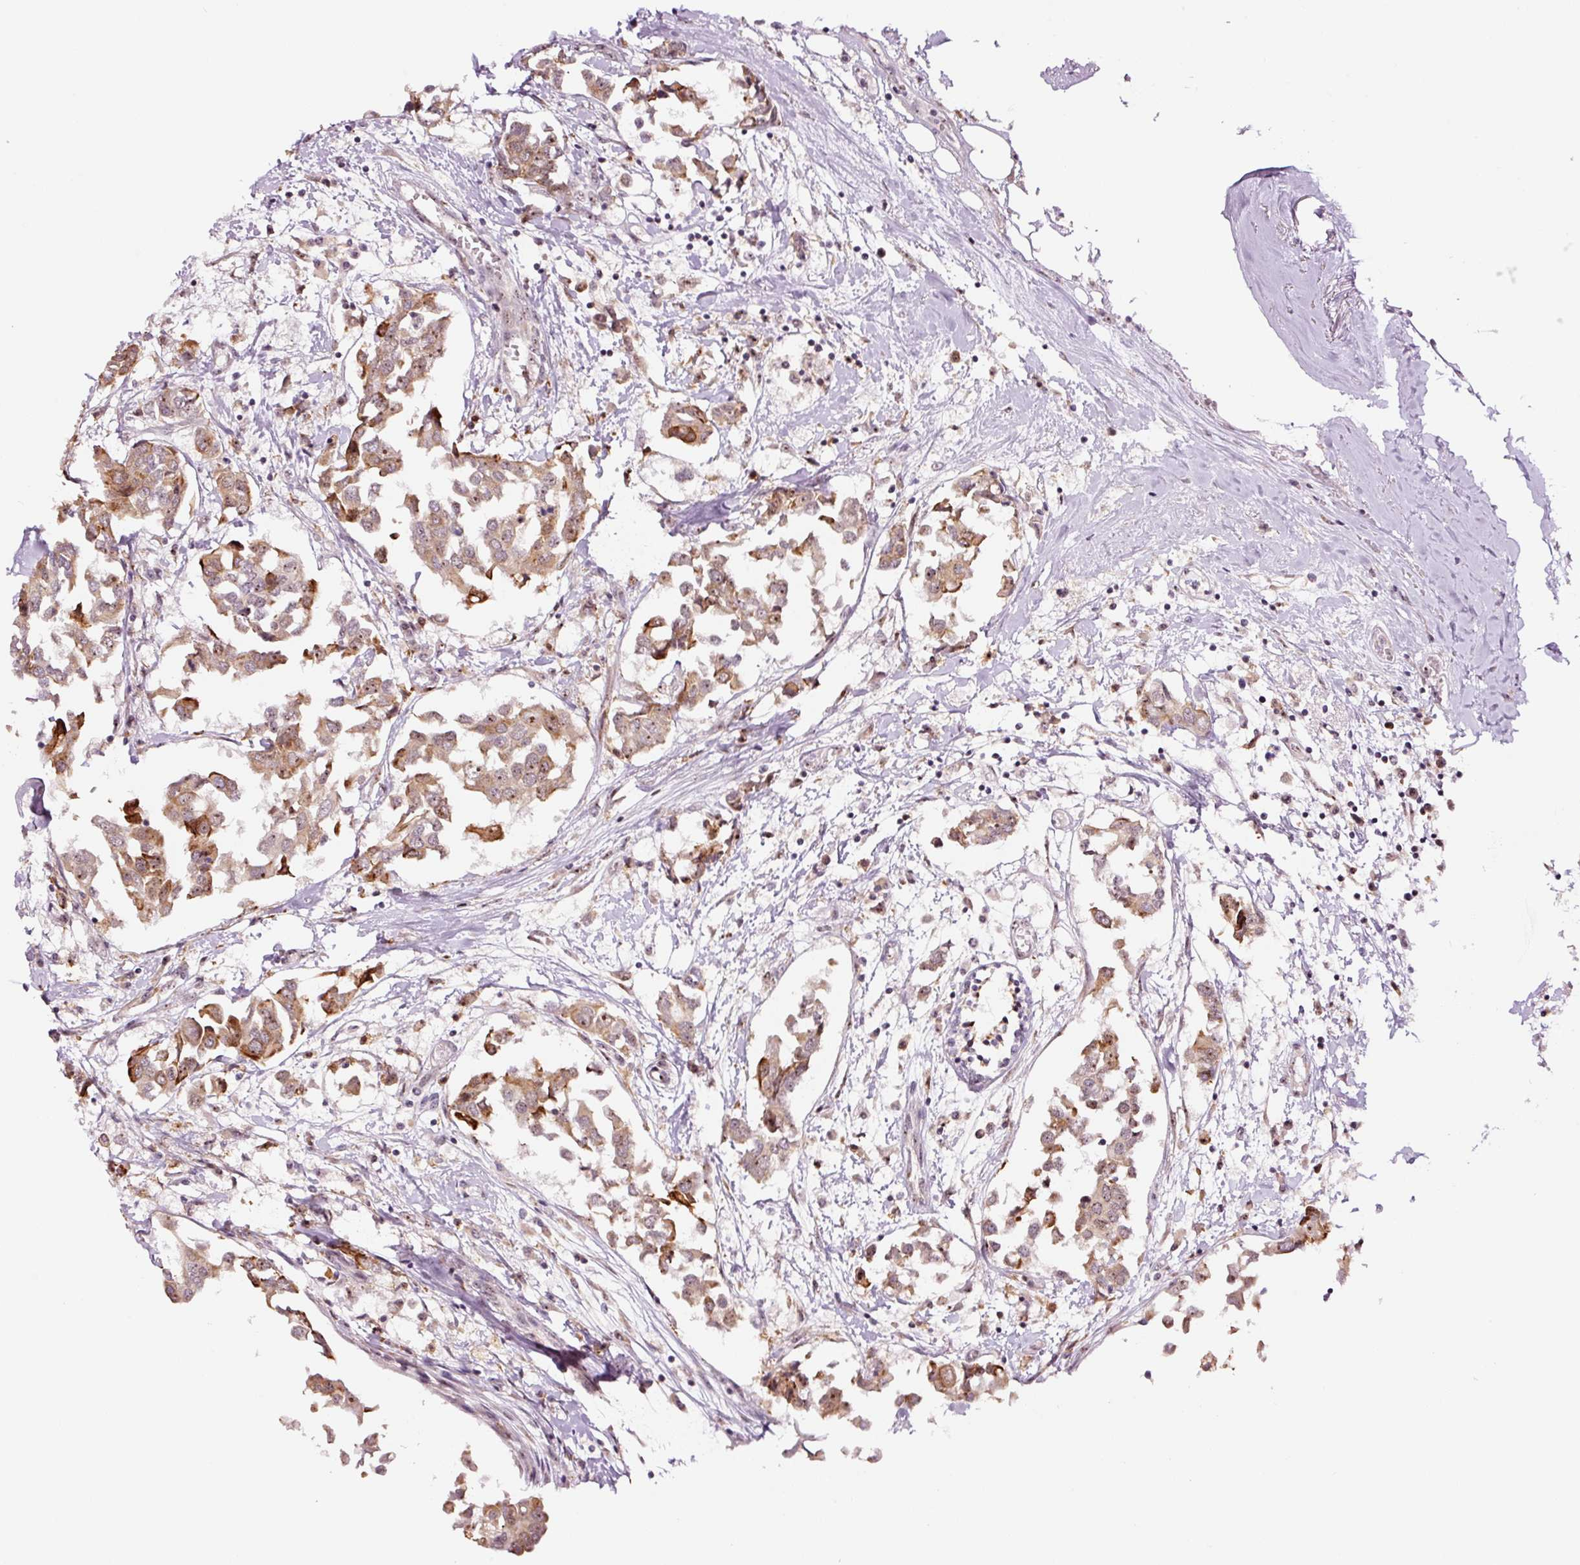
{"staining": {"intensity": "moderate", "quantity": ">75%", "location": "cytoplasmic/membranous,nuclear"}, "tissue": "breast cancer", "cell_type": "Tumor cells", "image_type": "cancer", "snomed": [{"axis": "morphology", "description": "Duct carcinoma"}, {"axis": "topography", "description": "Breast"}], "caption": "Breast infiltrating ductal carcinoma was stained to show a protein in brown. There is medium levels of moderate cytoplasmic/membranous and nuclear staining in about >75% of tumor cells. (brown staining indicates protein expression, while blue staining denotes nuclei).", "gene": "GNL3", "patient": {"sex": "female", "age": 83}}